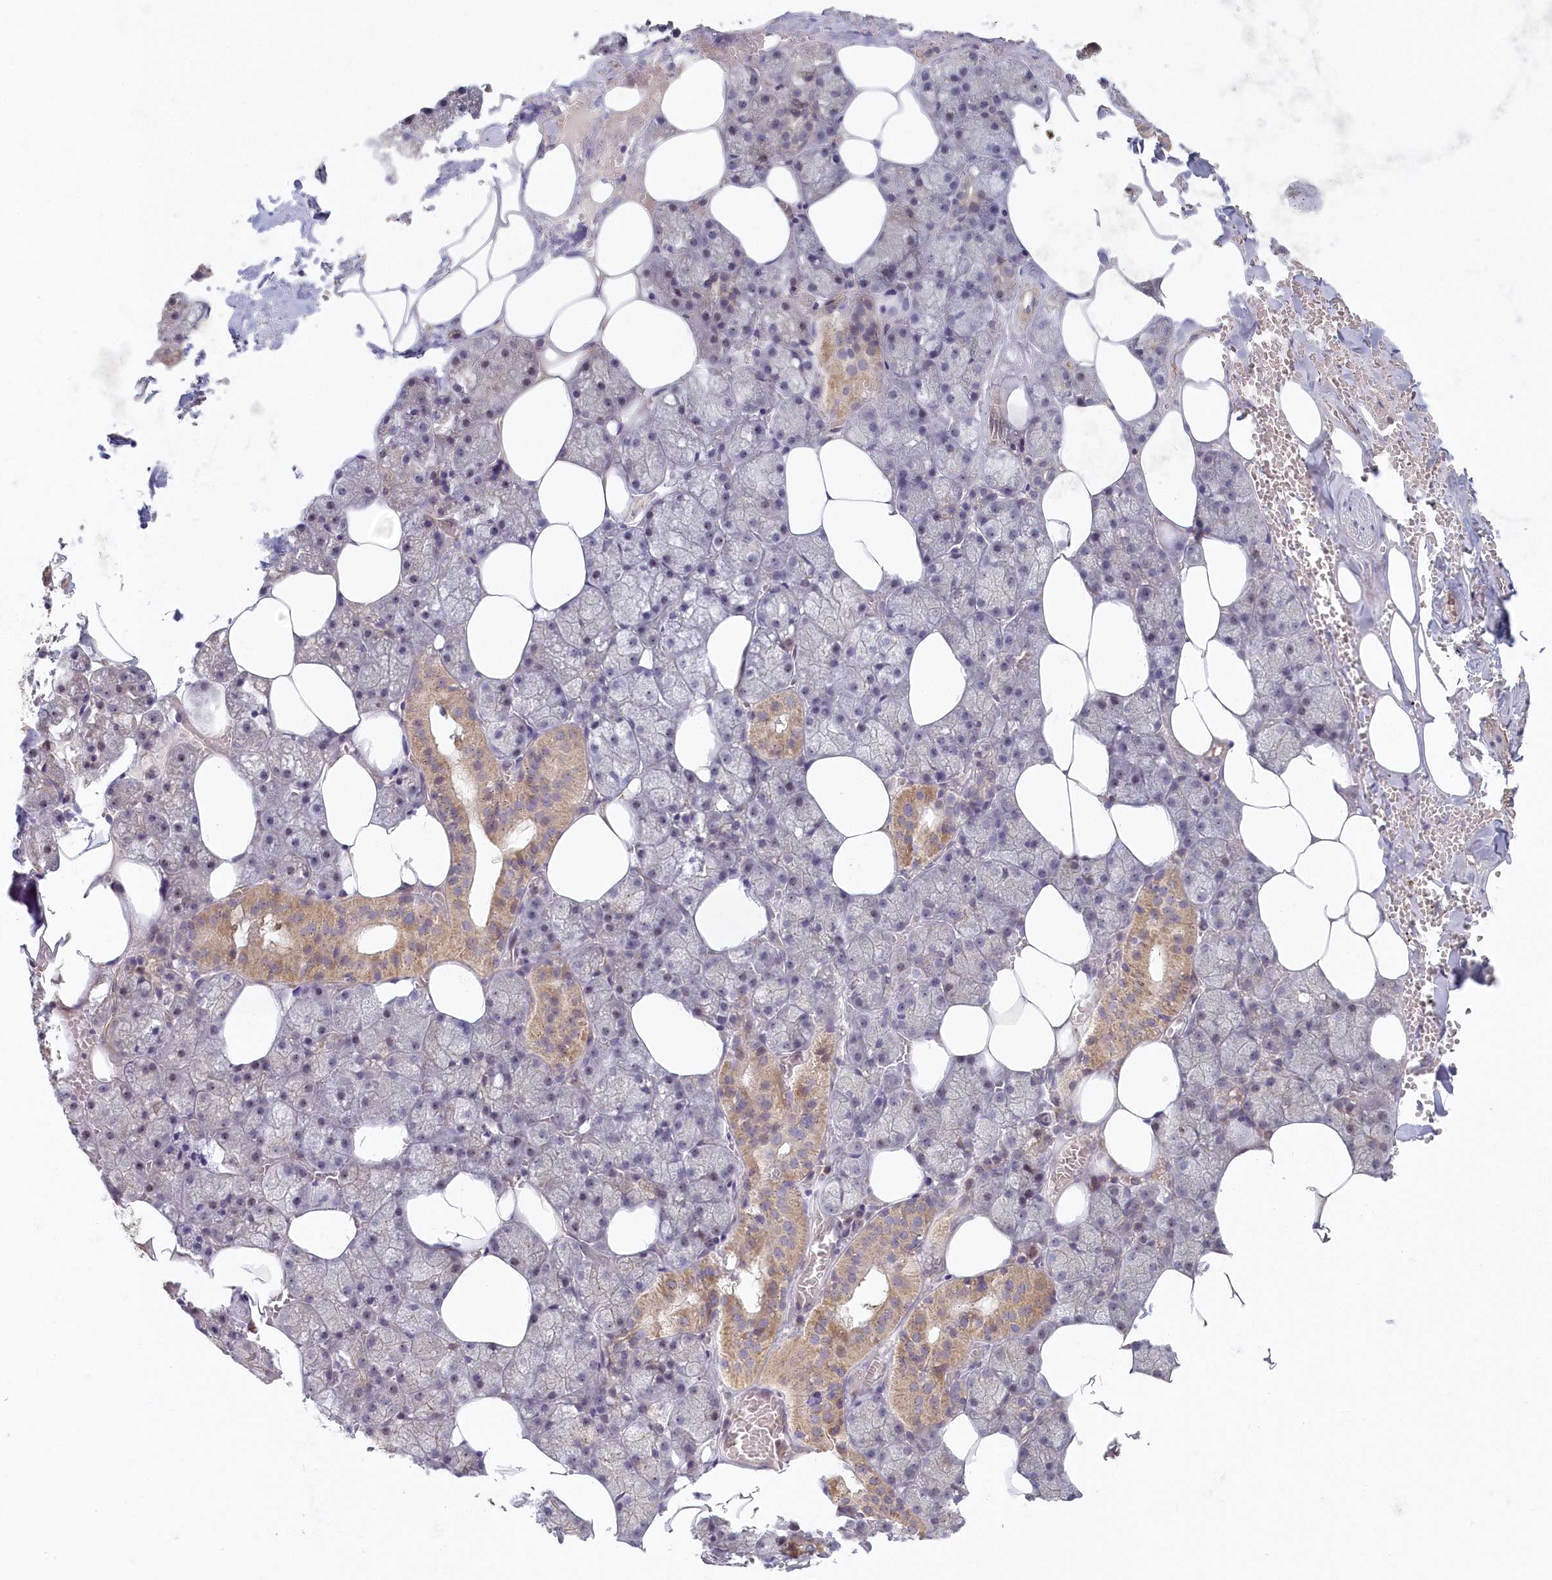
{"staining": {"intensity": "moderate", "quantity": "<25%", "location": "cytoplasmic/membranous"}, "tissue": "salivary gland", "cell_type": "Glandular cells", "image_type": "normal", "snomed": [{"axis": "morphology", "description": "Normal tissue, NOS"}, {"axis": "topography", "description": "Salivary gland"}], "caption": "Immunohistochemical staining of normal human salivary gland demonstrates low levels of moderate cytoplasmic/membranous expression in about <25% of glandular cells. (Stains: DAB in brown, nuclei in blue, Microscopy: brightfield microscopy at high magnification).", "gene": "INTS4", "patient": {"sex": "male", "age": 62}}